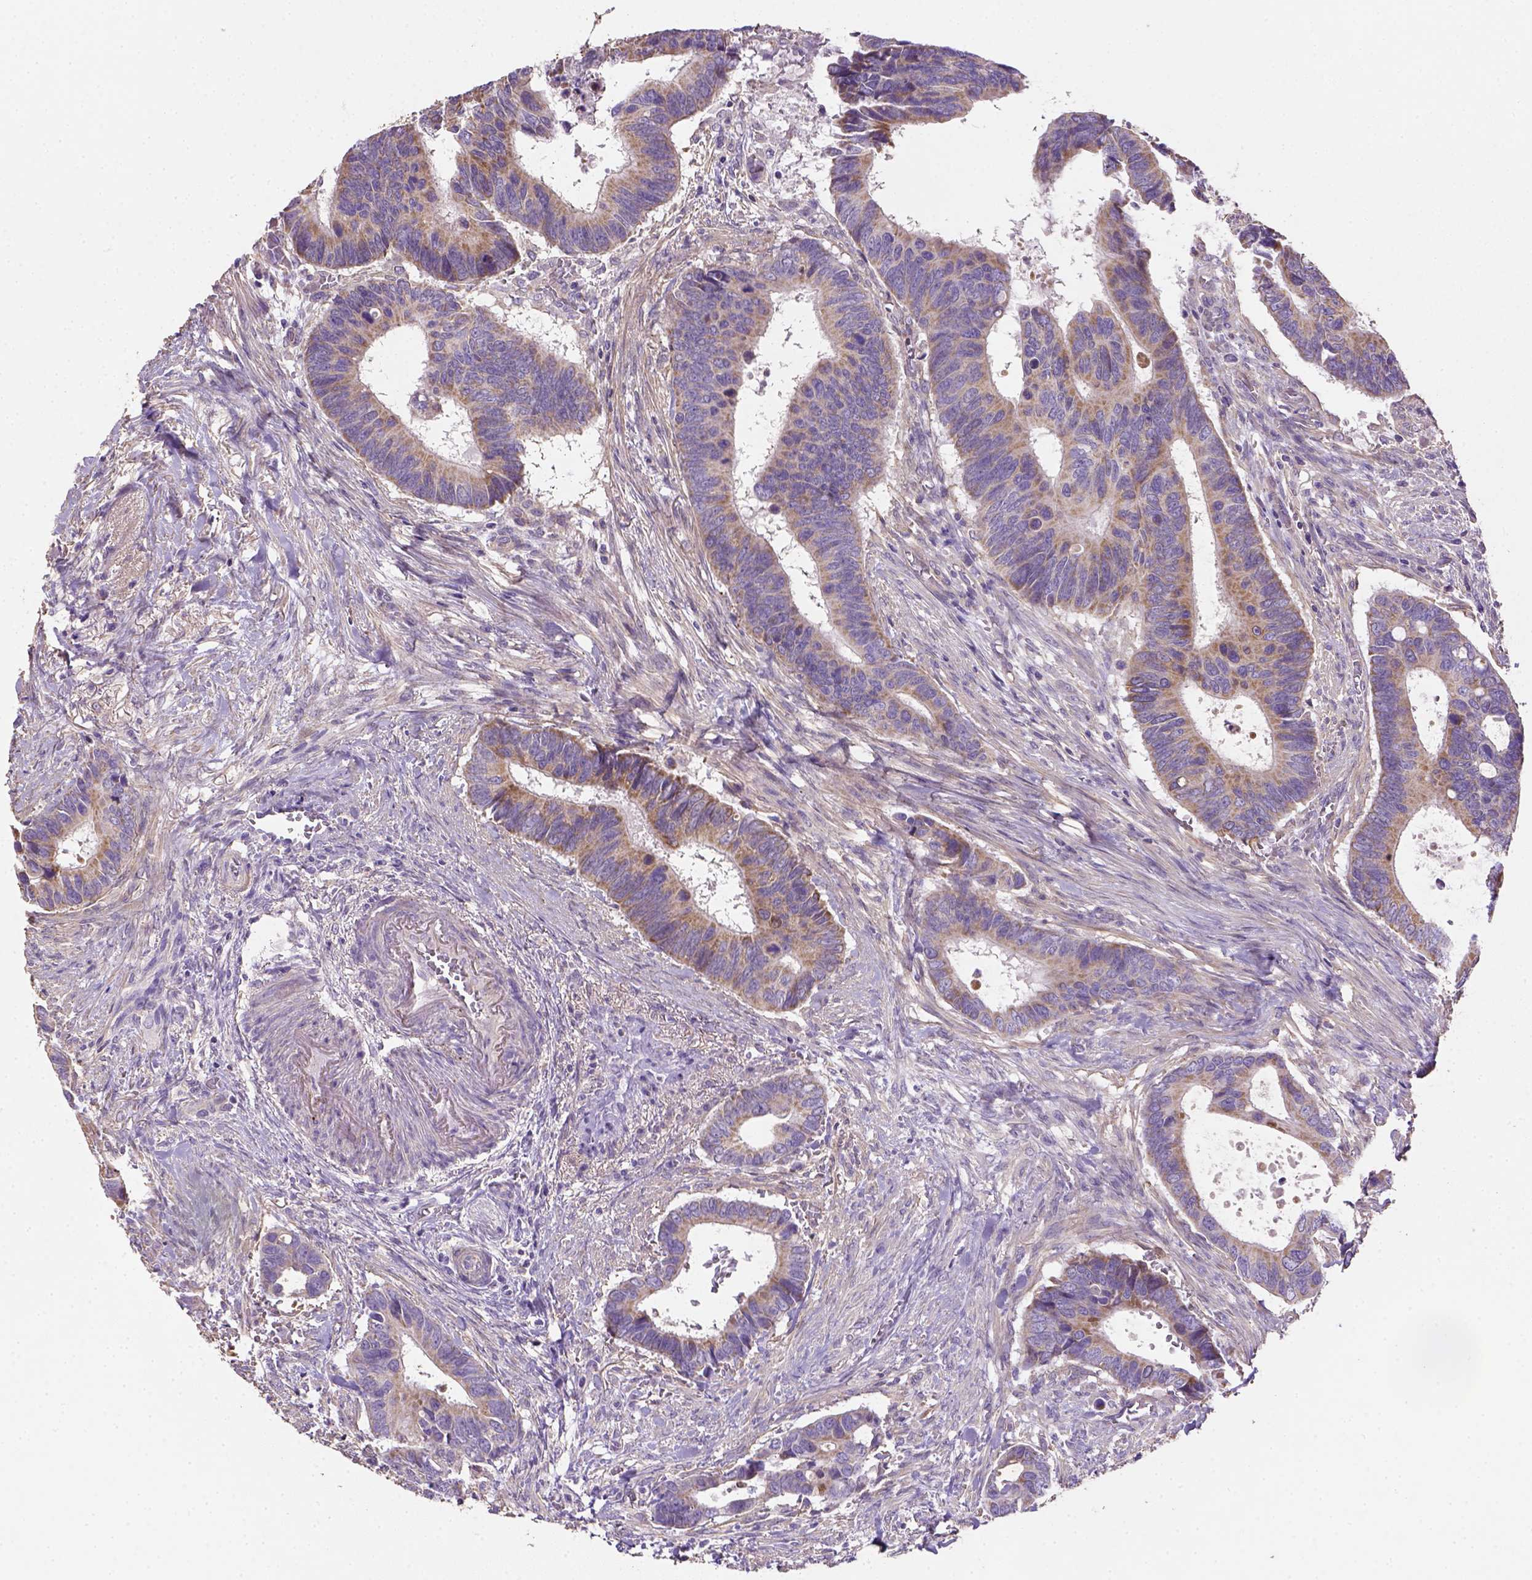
{"staining": {"intensity": "weak", "quantity": ">75%", "location": "cytoplasmic/membranous"}, "tissue": "colorectal cancer", "cell_type": "Tumor cells", "image_type": "cancer", "snomed": [{"axis": "morphology", "description": "Adenocarcinoma, NOS"}, {"axis": "topography", "description": "Colon"}], "caption": "Tumor cells demonstrate low levels of weak cytoplasmic/membranous staining in about >75% of cells in human colorectal cancer (adenocarcinoma). (Stains: DAB (3,3'-diaminobenzidine) in brown, nuclei in blue, Microscopy: brightfield microscopy at high magnification).", "gene": "HTRA1", "patient": {"sex": "male", "age": 49}}